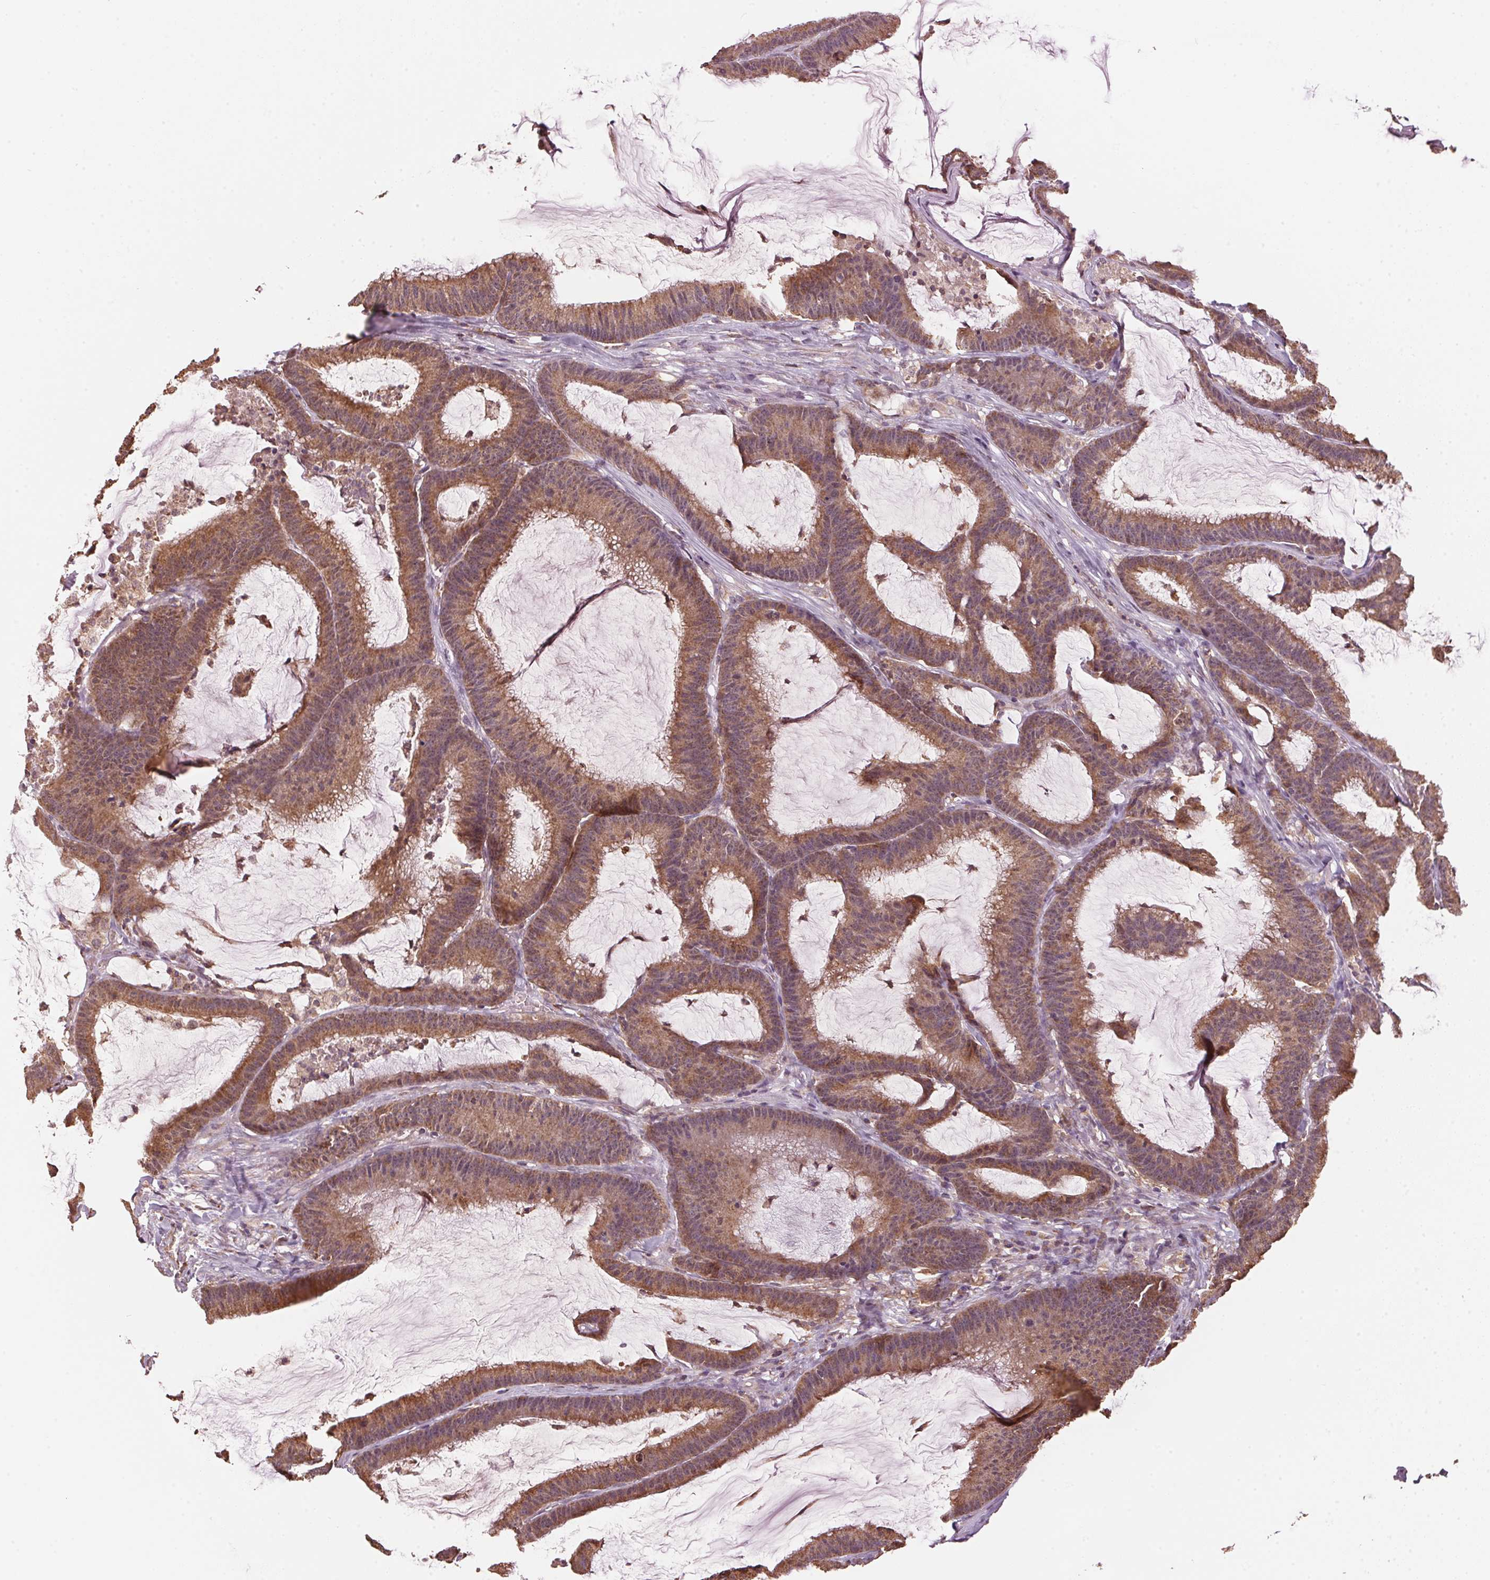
{"staining": {"intensity": "moderate", "quantity": ">75%", "location": "cytoplasmic/membranous"}, "tissue": "colorectal cancer", "cell_type": "Tumor cells", "image_type": "cancer", "snomed": [{"axis": "morphology", "description": "Adenocarcinoma, NOS"}, {"axis": "topography", "description": "Colon"}], "caption": "Immunohistochemical staining of human colorectal cancer (adenocarcinoma) displays medium levels of moderate cytoplasmic/membranous expression in approximately >75% of tumor cells.", "gene": "ARHGAP6", "patient": {"sex": "female", "age": 78}}